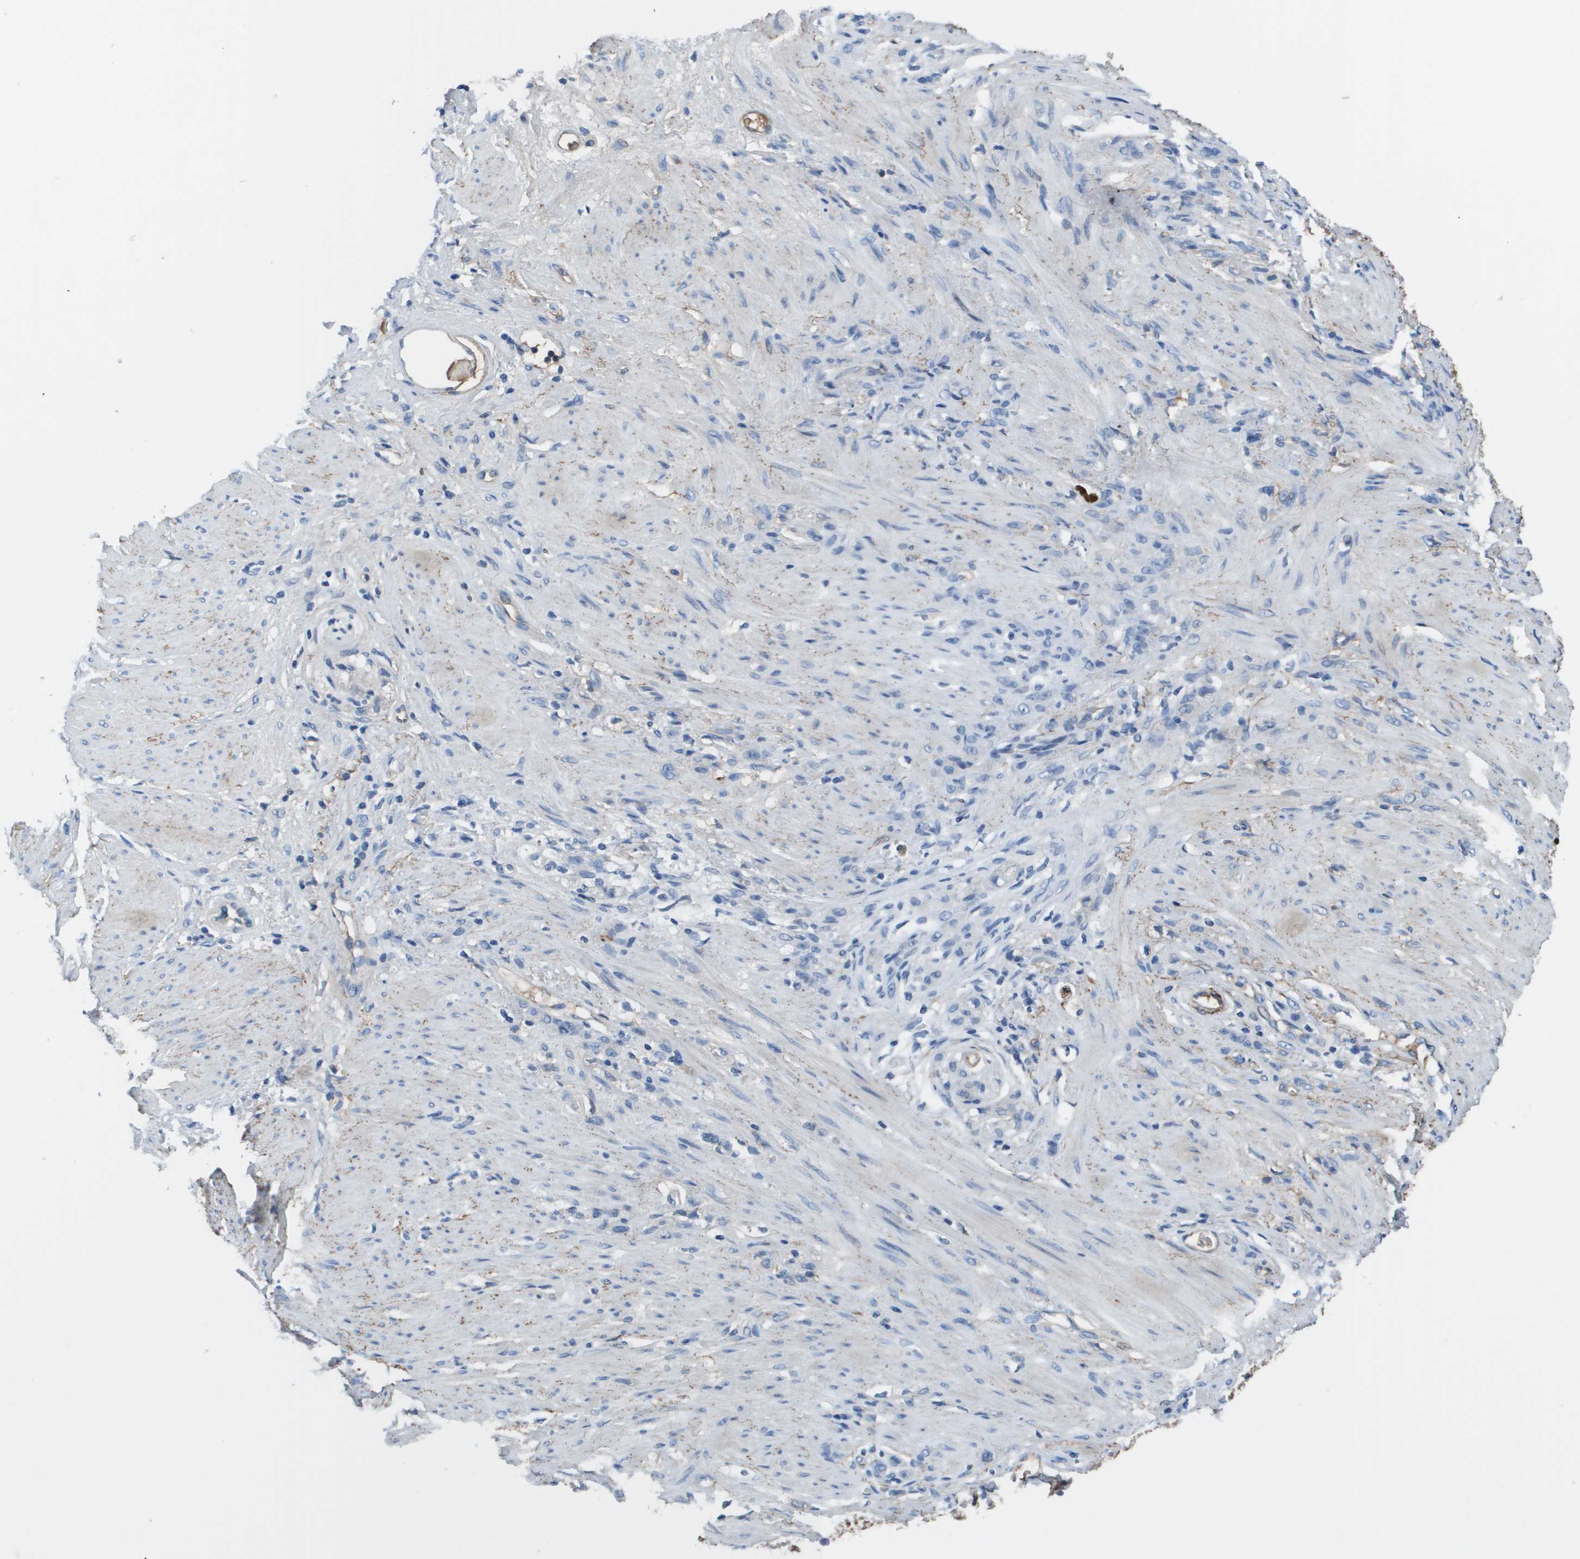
{"staining": {"intensity": "negative", "quantity": "none", "location": "none"}, "tissue": "stomach cancer", "cell_type": "Tumor cells", "image_type": "cancer", "snomed": [{"axis": "morphology", "description": "Adenocarcinoma, NOS"}, {"axis": "topography", "description": "Stomach"}], "caption": "High power microscopy image of an immunohistochemistry (IHC) micrograph of stomach adenocarcinoma, revealing no significant staining in tumor cells.", "gene": "VTN", "patient": {"sex": "male", "age": 82}}